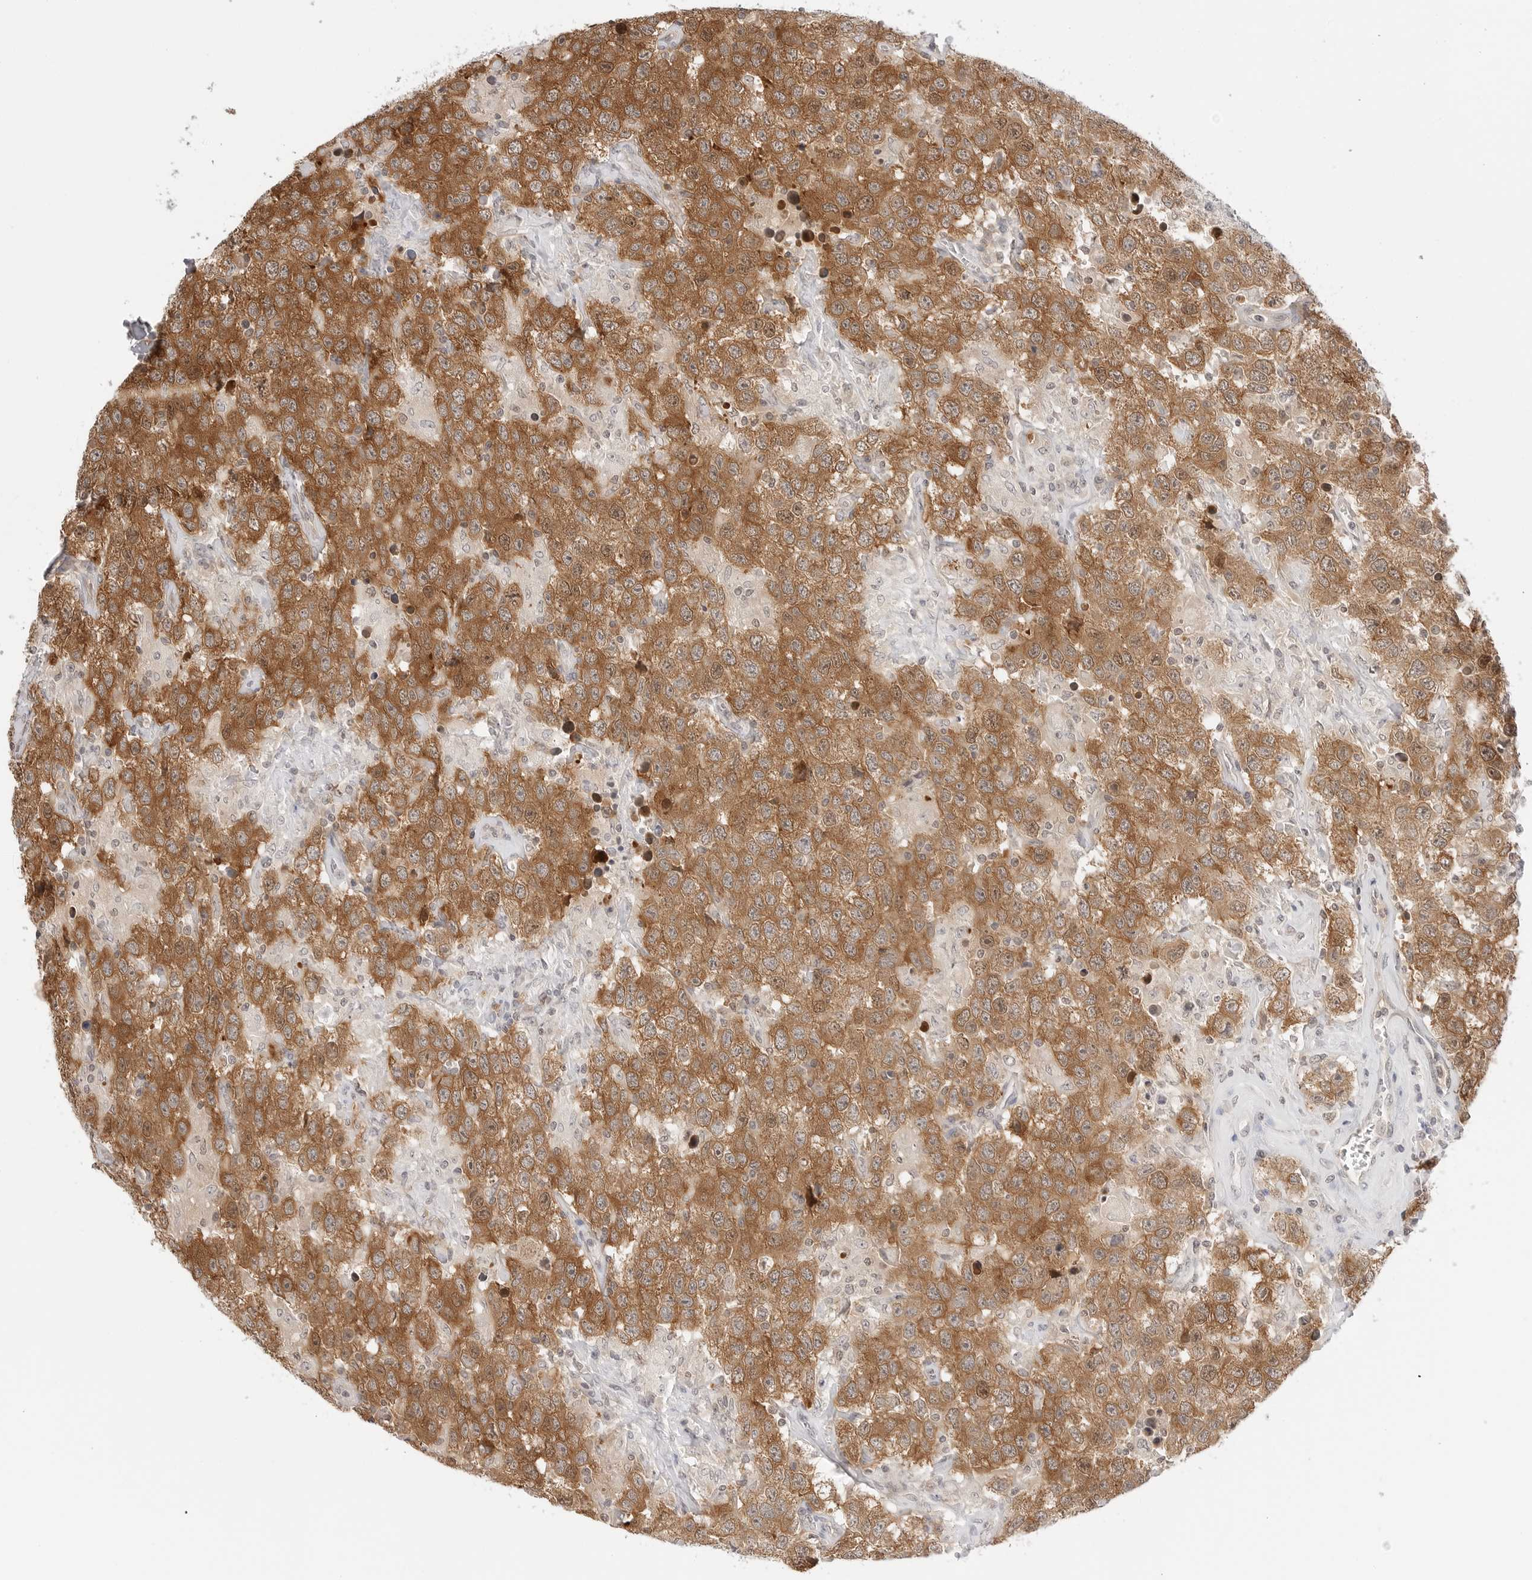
{"staining": {"intensity": "strong", "quantity": ">75%", "location": "cytoplasmic/membranous"}, "tissue": "testis cancer", "cell_type": "Tumor cells", "image_type": "cancer", "snomed": [{"axis": "morphology", "description": "Seminoma, NOS"}, {"axis": "topography", "description": "Testis"}], "caption": "Testis cancer stained with a brown dye demonstrates strong cytoplasmic/membranous positive positivity in about >75% of tumor cells.", "gene": "NUDC", "patient": {"sex": "male", "age": 41}}